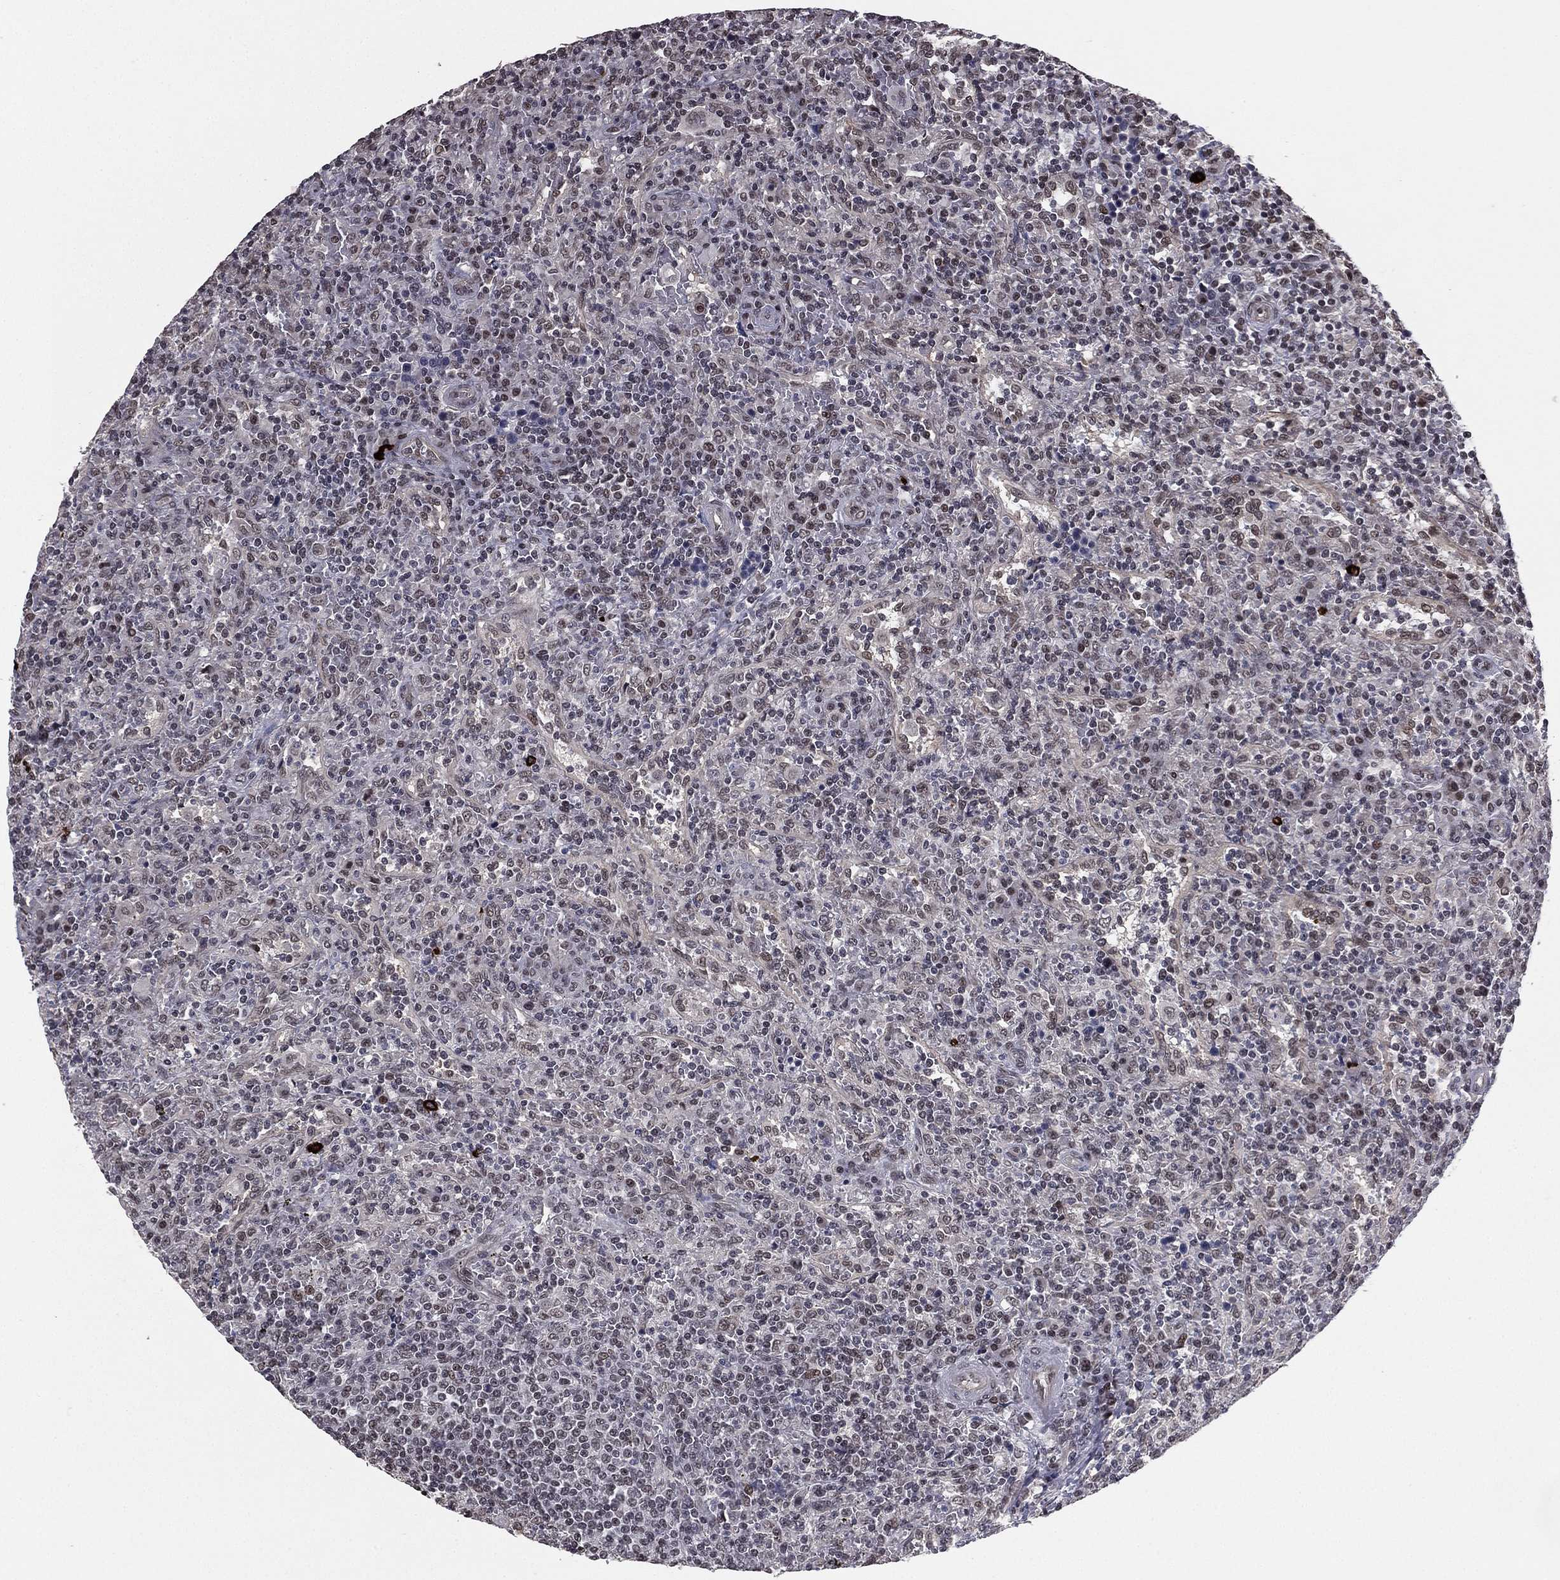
{"staining": {"intensity": "negative", "quantity": "none", "location": "none"}, "tissue": "lymphoma", "cell_type": "Tumor cells", "image_type": "cancer", "snomed": [{"axis": "morphology", "description": "Malignant lymphoma, non-Hodgkin's type, Low grade"}, {"axis": "topography", "description": "Spleen"}], "caption": "A high-resolution photomicrograph shows IHC staining of lymphoma, which demonstrates no significant expression in tumor cells.", "gene": "RARB", "patient": {"sex": "male", "age": 62}}